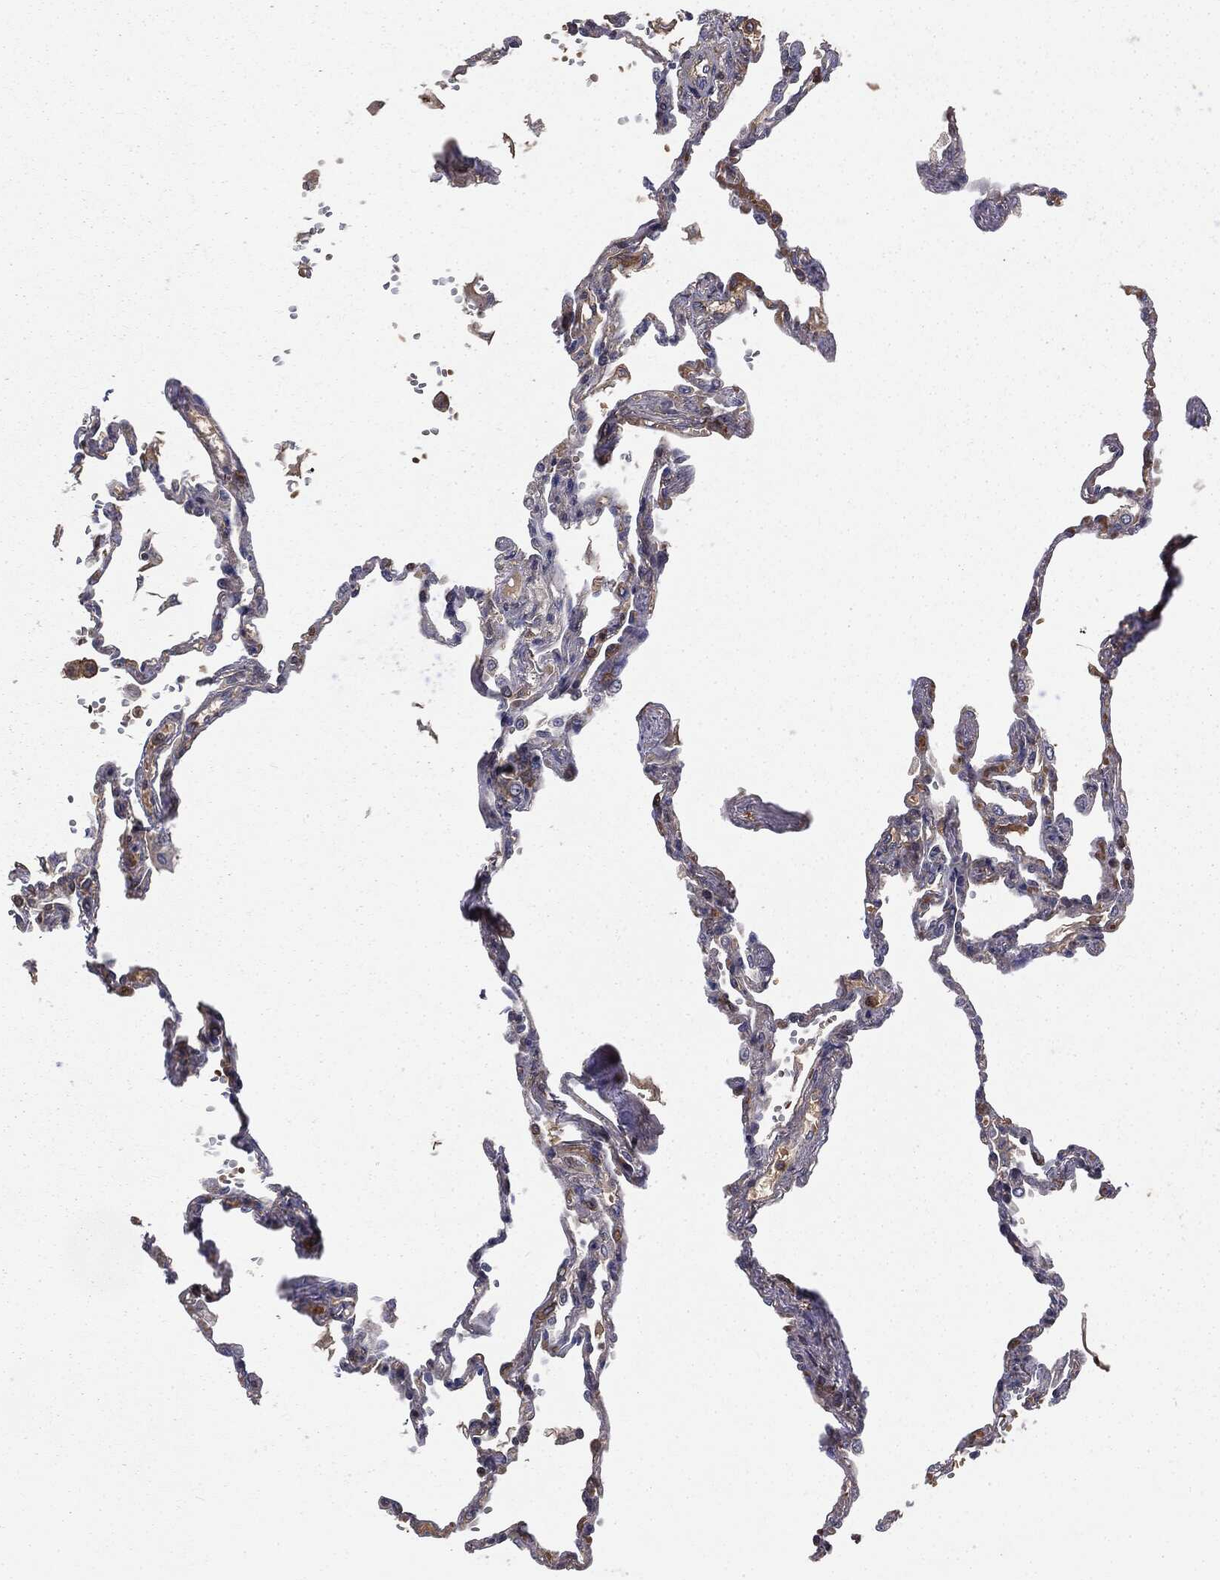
{"staining": {"intensity": "moderate", "quantity": "<25%", "location": "cytoplasmic/membranous"}, "tissue": "lung", "cell_type": "Alveolar cells", "image_type": "normal", "snomed": [{"axis": "morphology", "description": "Normal tissue, NOS"}, {"axis": "topography", "description": "Lung"}], "caption": "This photomicrograph reveals IHC staining of normal lung, with low moderate cytoplasmic/membranous staining in about <25% of alveolar cells.", "gene": "GNB5", "patient": {"sex": "male", "age": 78}}